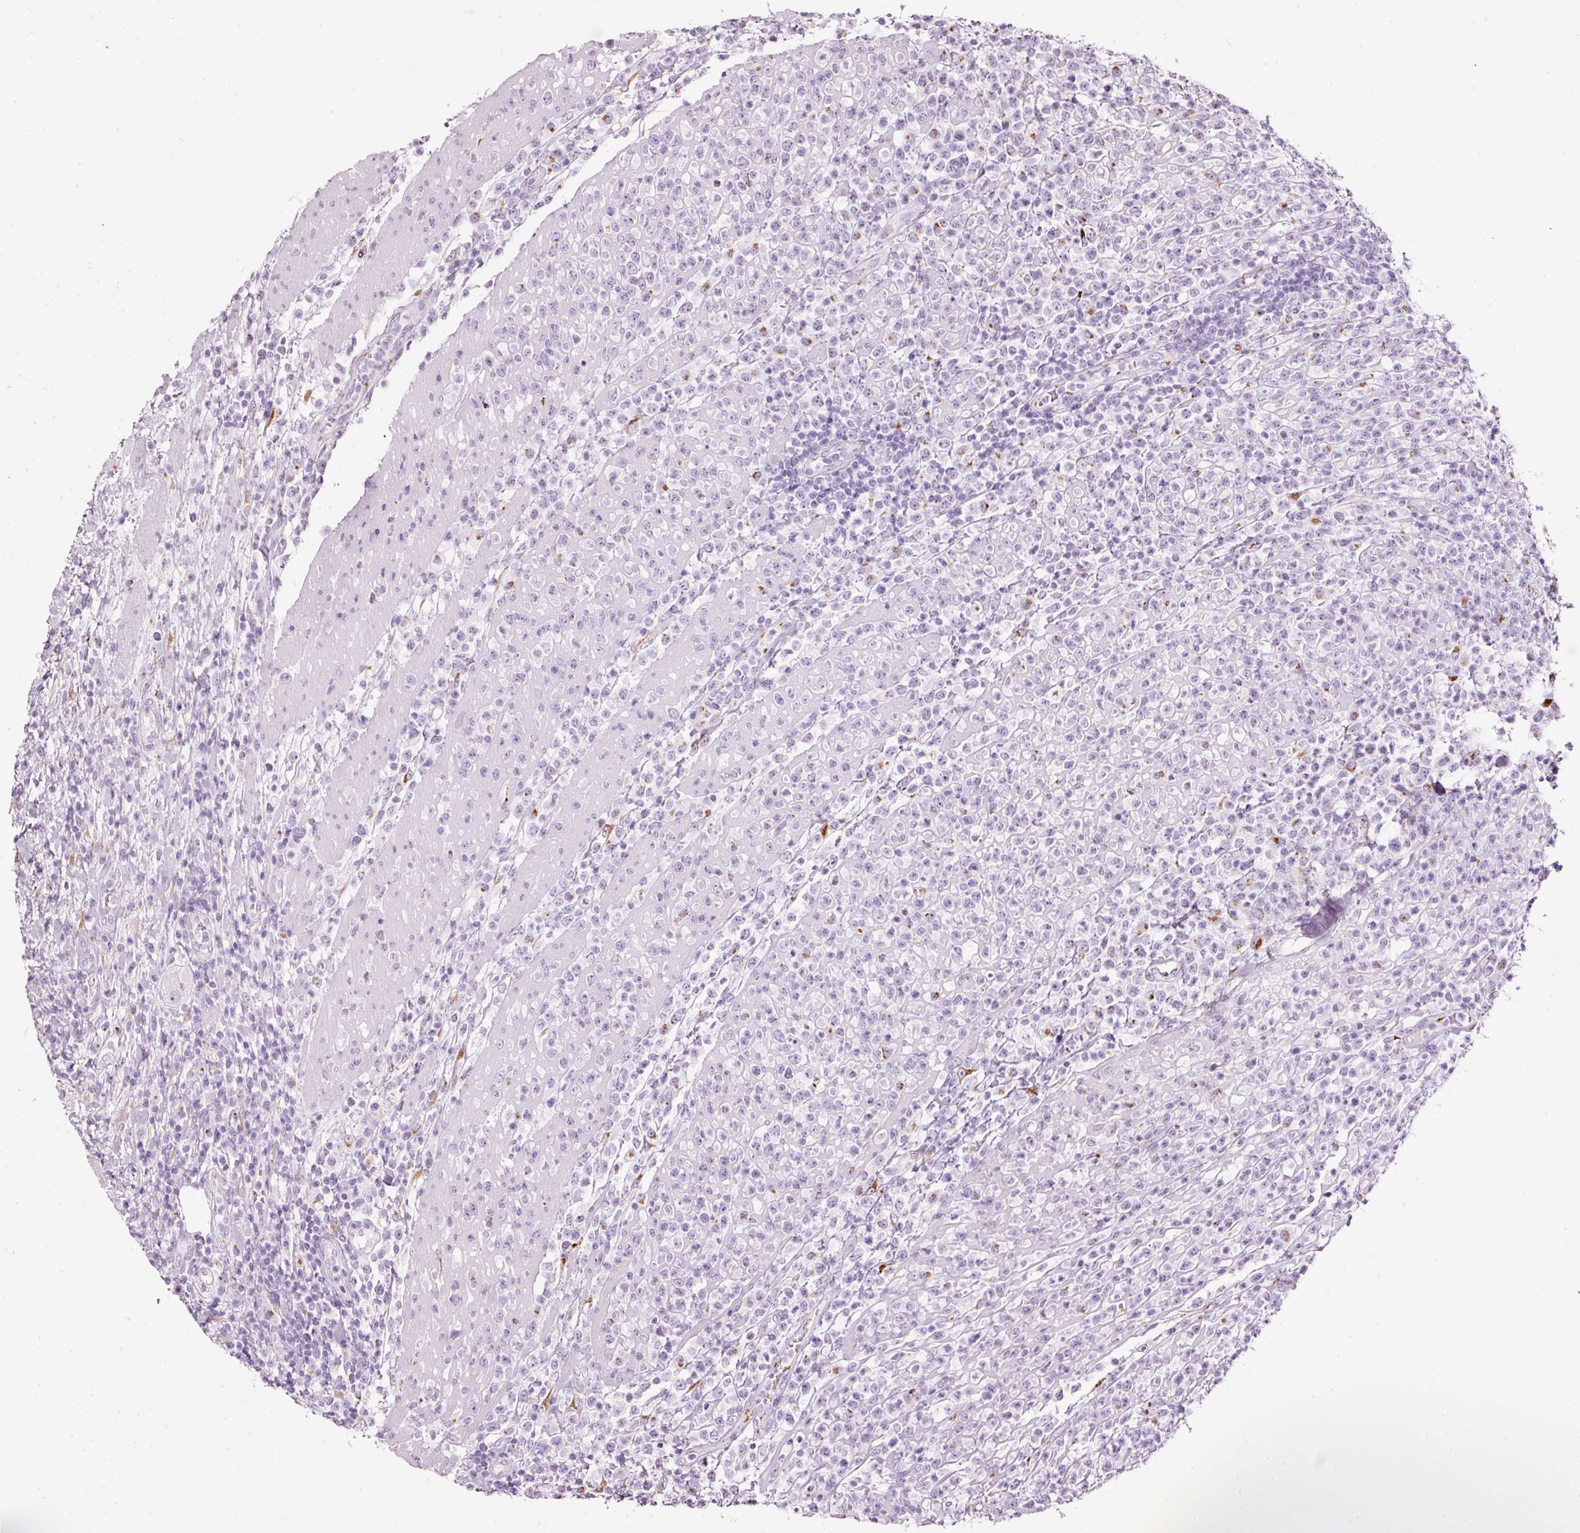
{"staining": {"intensity": "moderate", "quantity": "<25%", "location": "cytoplasmic/membranous"}, "tissue": "lymphoma", "cell_type": "Tumor cells", "image_type": "cancer", "snomed": [{"axis": "morphology", "description": "Malignant lymphoma, non-Hodgkin's type, High grade"}, {"axis": "topography", "description": "Colon"}], "caption": "Immunohistochemical staining of high-grade malignant lymphoma, non-Hodgkin's type exhibits low levels of moderate cytoplasmic/membranous expression in about <25% of tumor cells. The protein is shown in brown color, while the nuclei are stained blue.", "gene": "SDF4", "patient": {"sex": "female", "age": 53}}